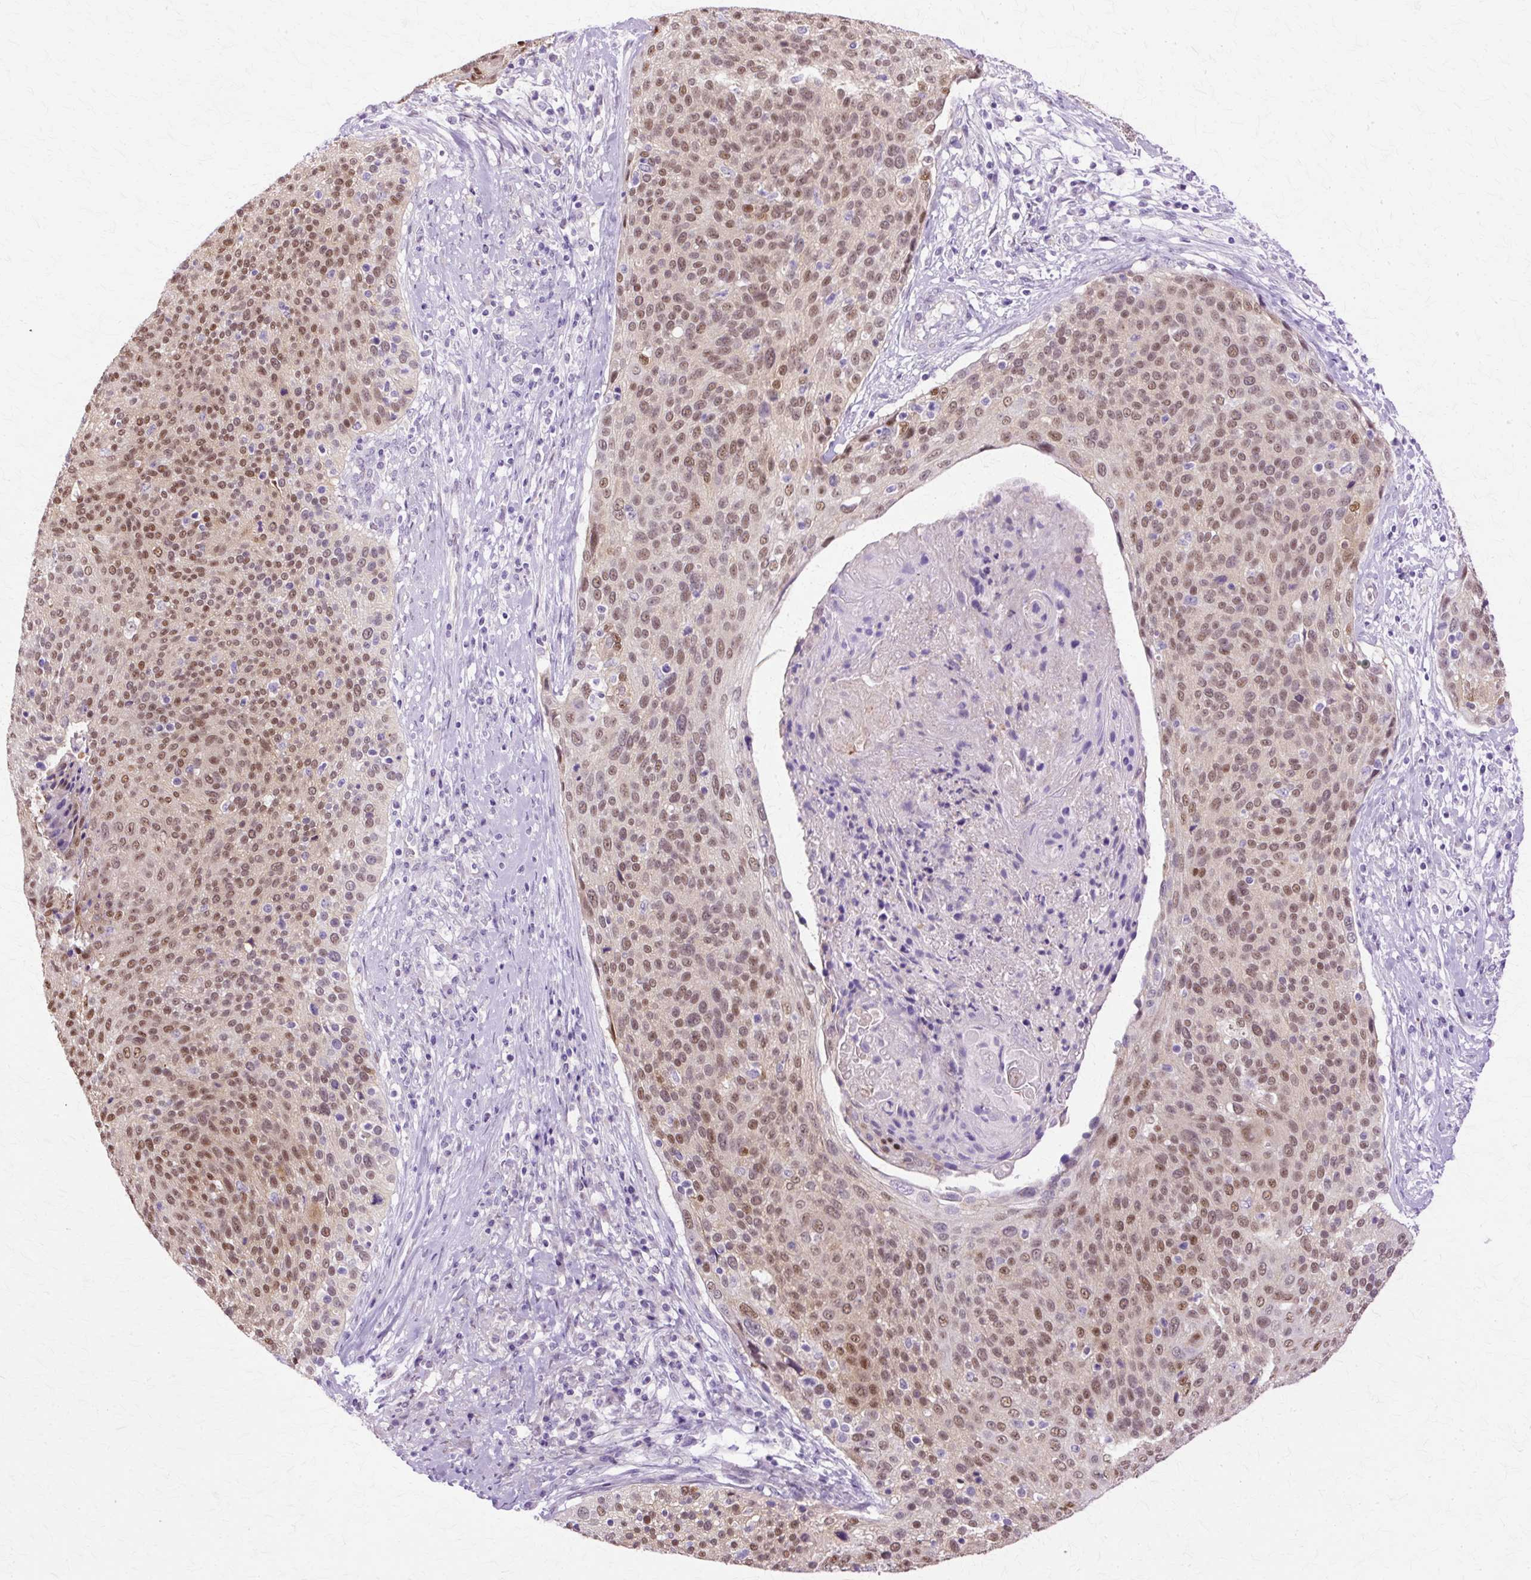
{"staining": {"intensity": "moderate", "quantity": ">75%", "location": "nuclear"}, "tissue": "cervical cancer", "cell_type": "Tumor cells", "image_type": "cancer", "snomed": [{"axis": "morphology", "description": "Squamous cell carcinoma, NOS"}, {"axis": "topography", "description": "Cervix"}], "caption": "Immunohistochemical staining of cervical cancer (squamous cell carcinoma) demonstrates moderate nuclear protein staining in approximately >75% of tumor cells. (brown staining indicates protein expression, while blue staining denotes nuclei).", "gene": "HSPA8", "patient": {"sex": "female", "age": 31}}